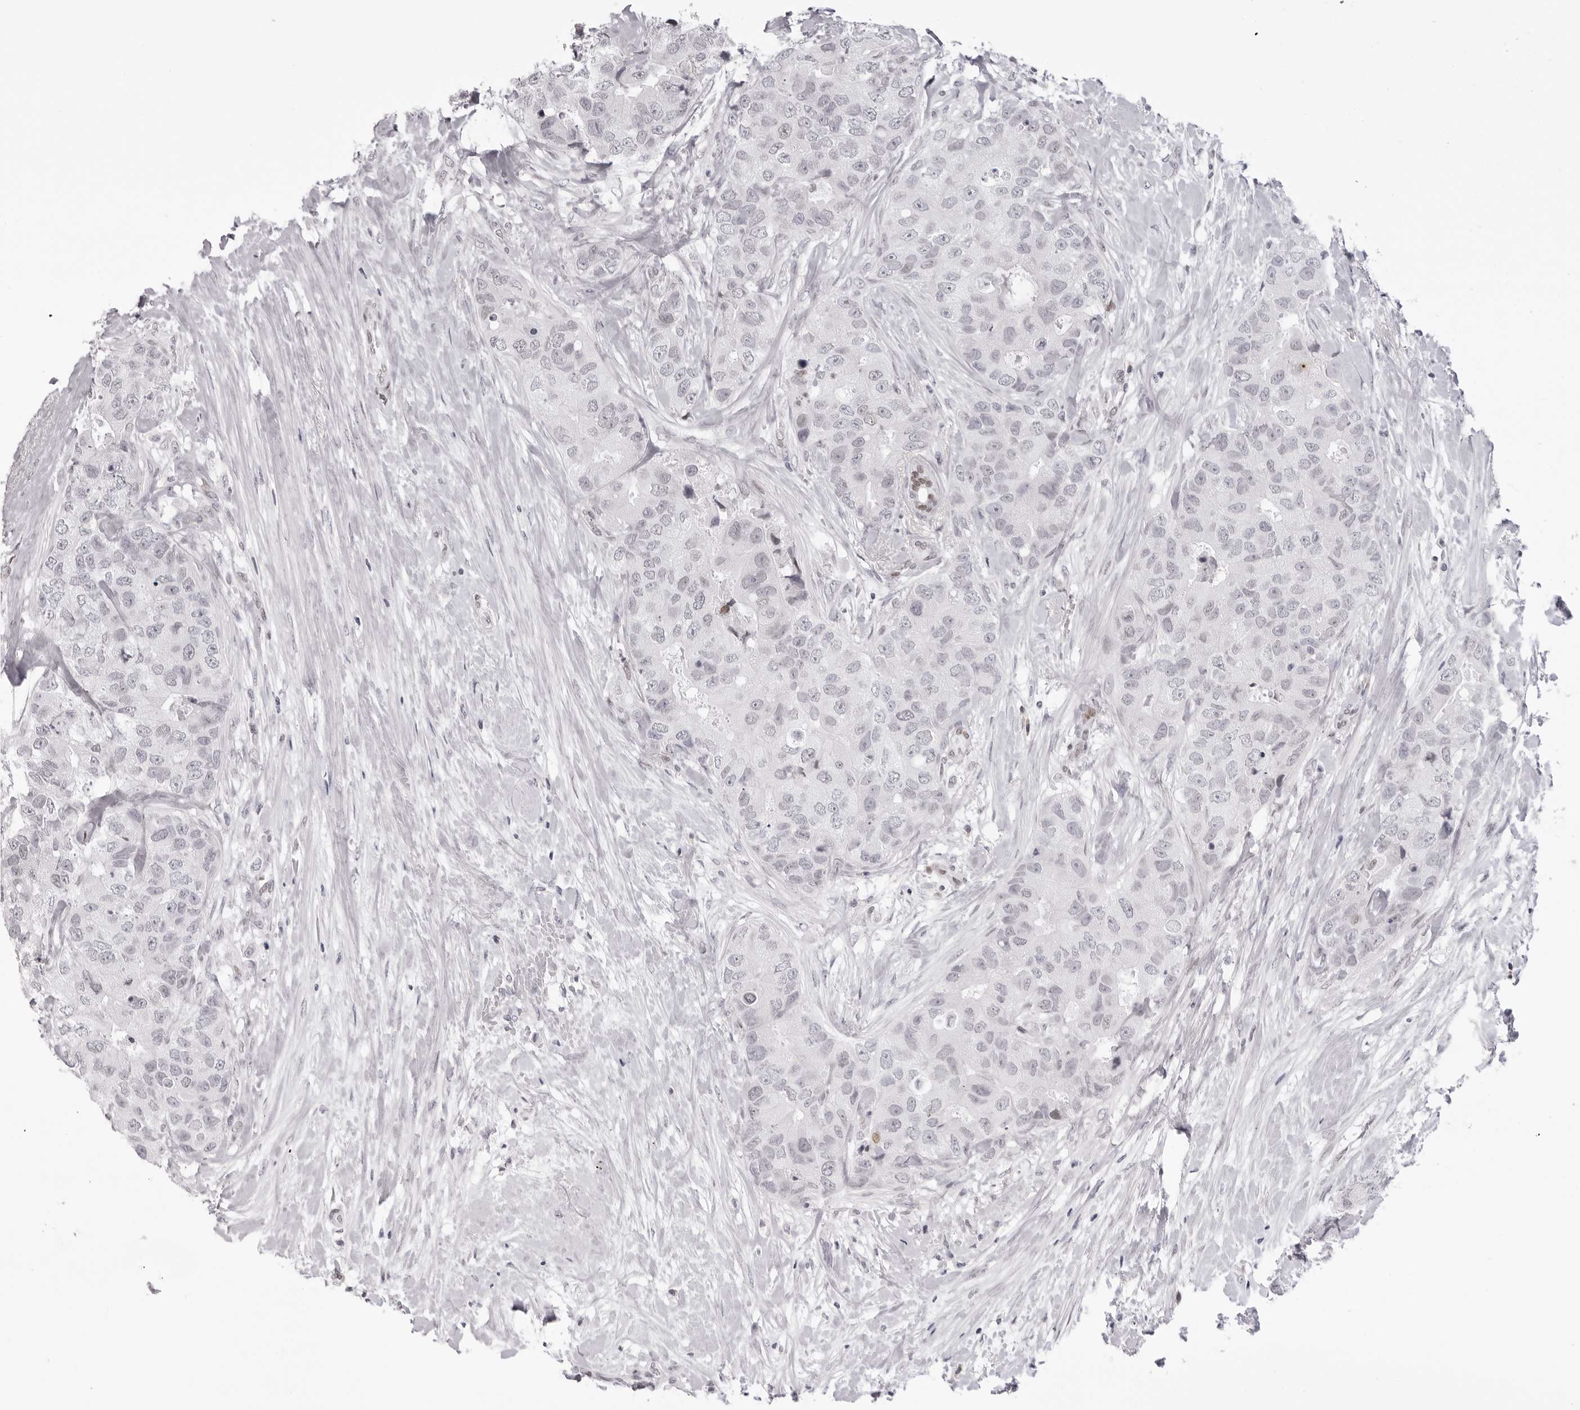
{"staining": {"intensity": "negative", "quantity": "none", "location": "none"}, "tissue": "breast cancer", "cell_type": "Tumor cells", "image_type": "cancer", "snomed": [{"axis": "morphology", "description": "Duct carcinoma"}, {"axis": "topography", "description": "Breast"}], "caption": "Tumor cells show no significant staining in breast infiltrating ductal carcinoma.", "gene": "MAFK", "patient": {"sex": "female", "age": 62}}